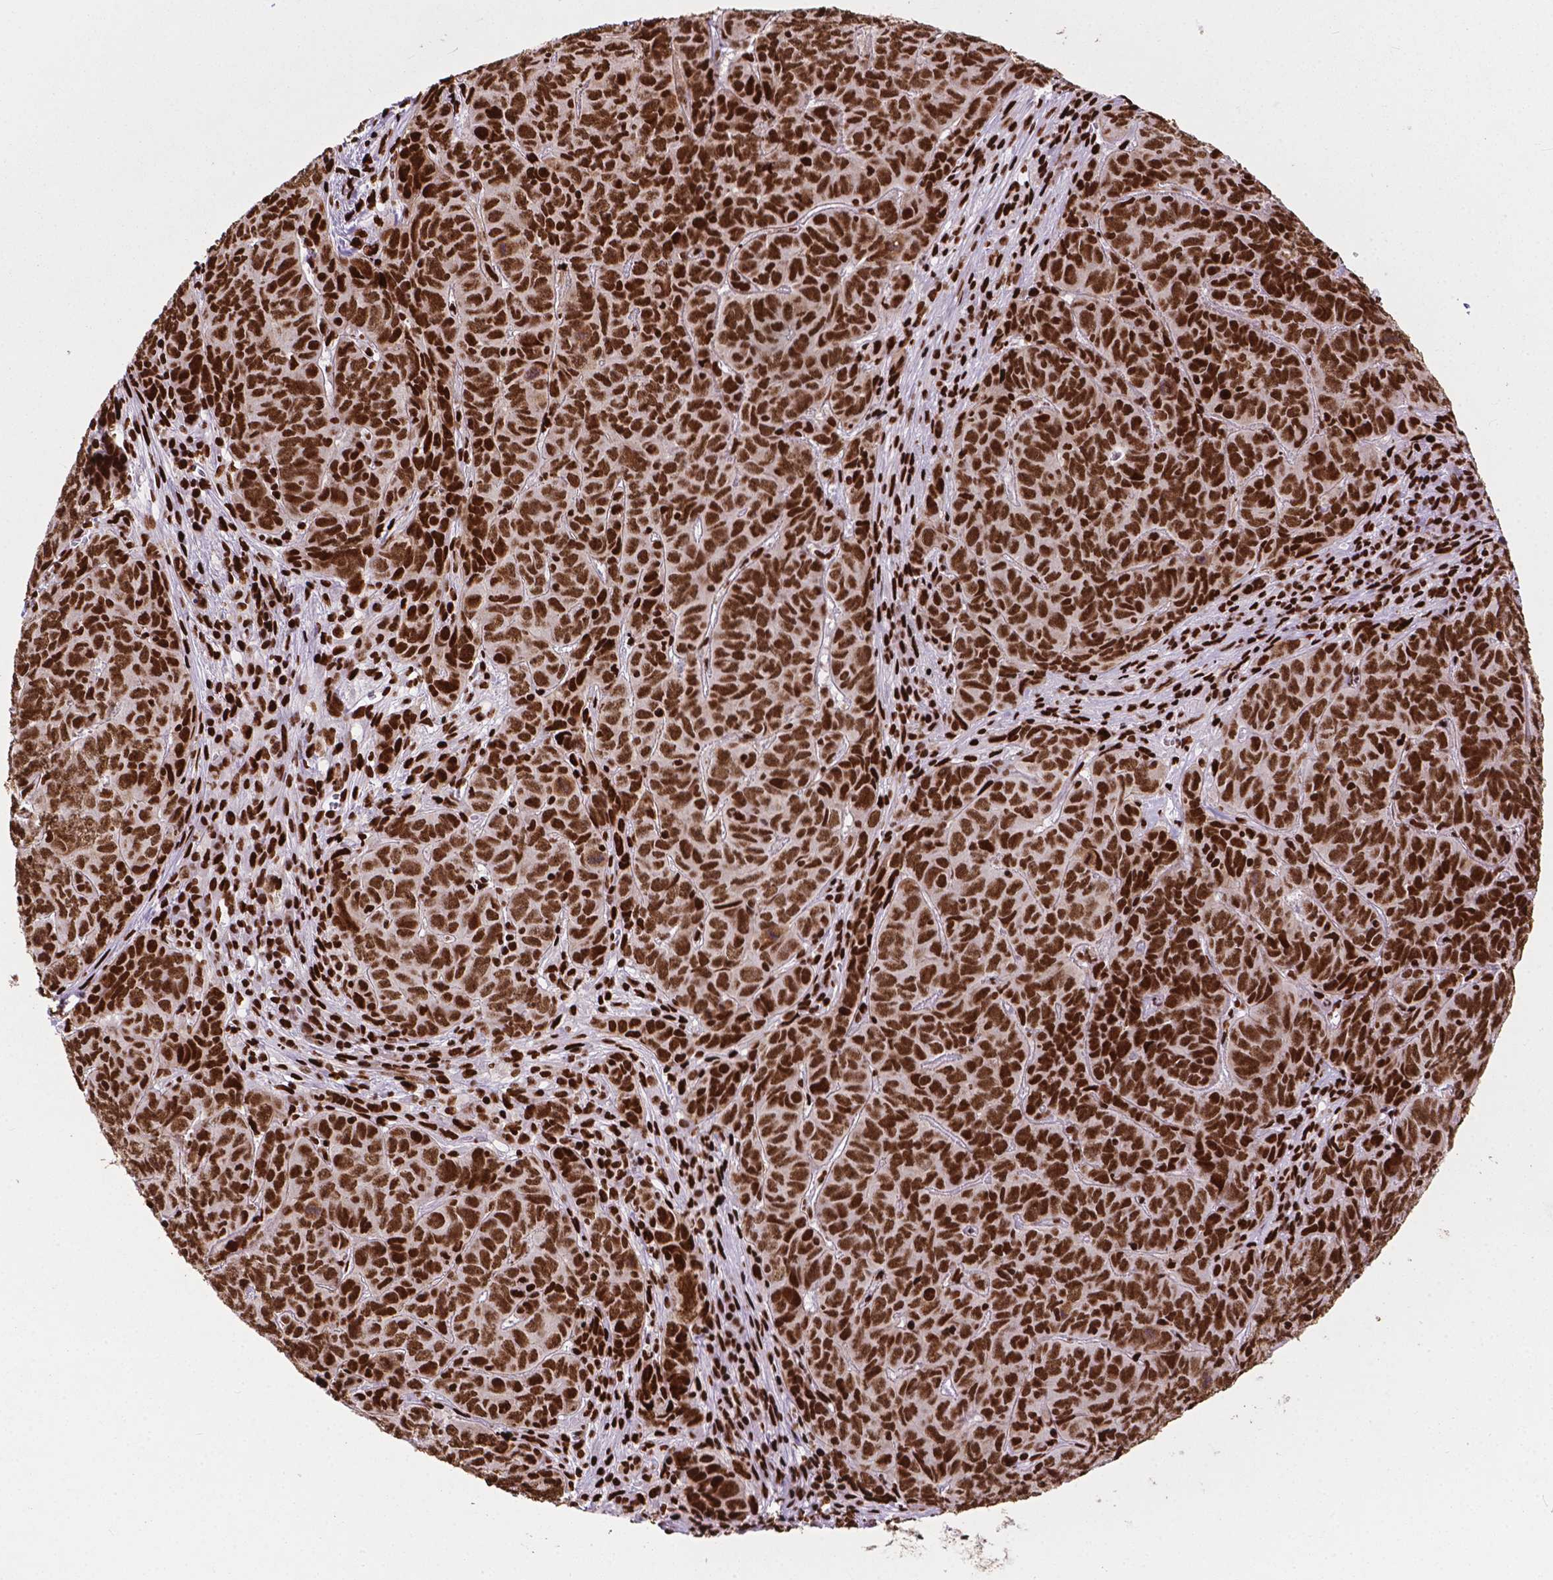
{"staining": {"intensity": "strong", "quantity": ">75%", "location": "nuclear"}, "tissue": "skin cancer", "cell_type": "Tumor cells", "image_type": "cancer", "snomed": [{"axis": "morphology", "description": "Squamous cell carcinoma, NOS"}, {"axis": "topography", "description": "Skin"}, {"axis": "topography", "description": "Anal"}], "caption": "A high-resolution photomicrograph shows IHC staining of skin squamous cell carcinoma, which demonstrates strong nuclear staining in about >75% of tumor cells.", "gene": "SMIM5", "patient": {"sex": "female", "age": 51}}